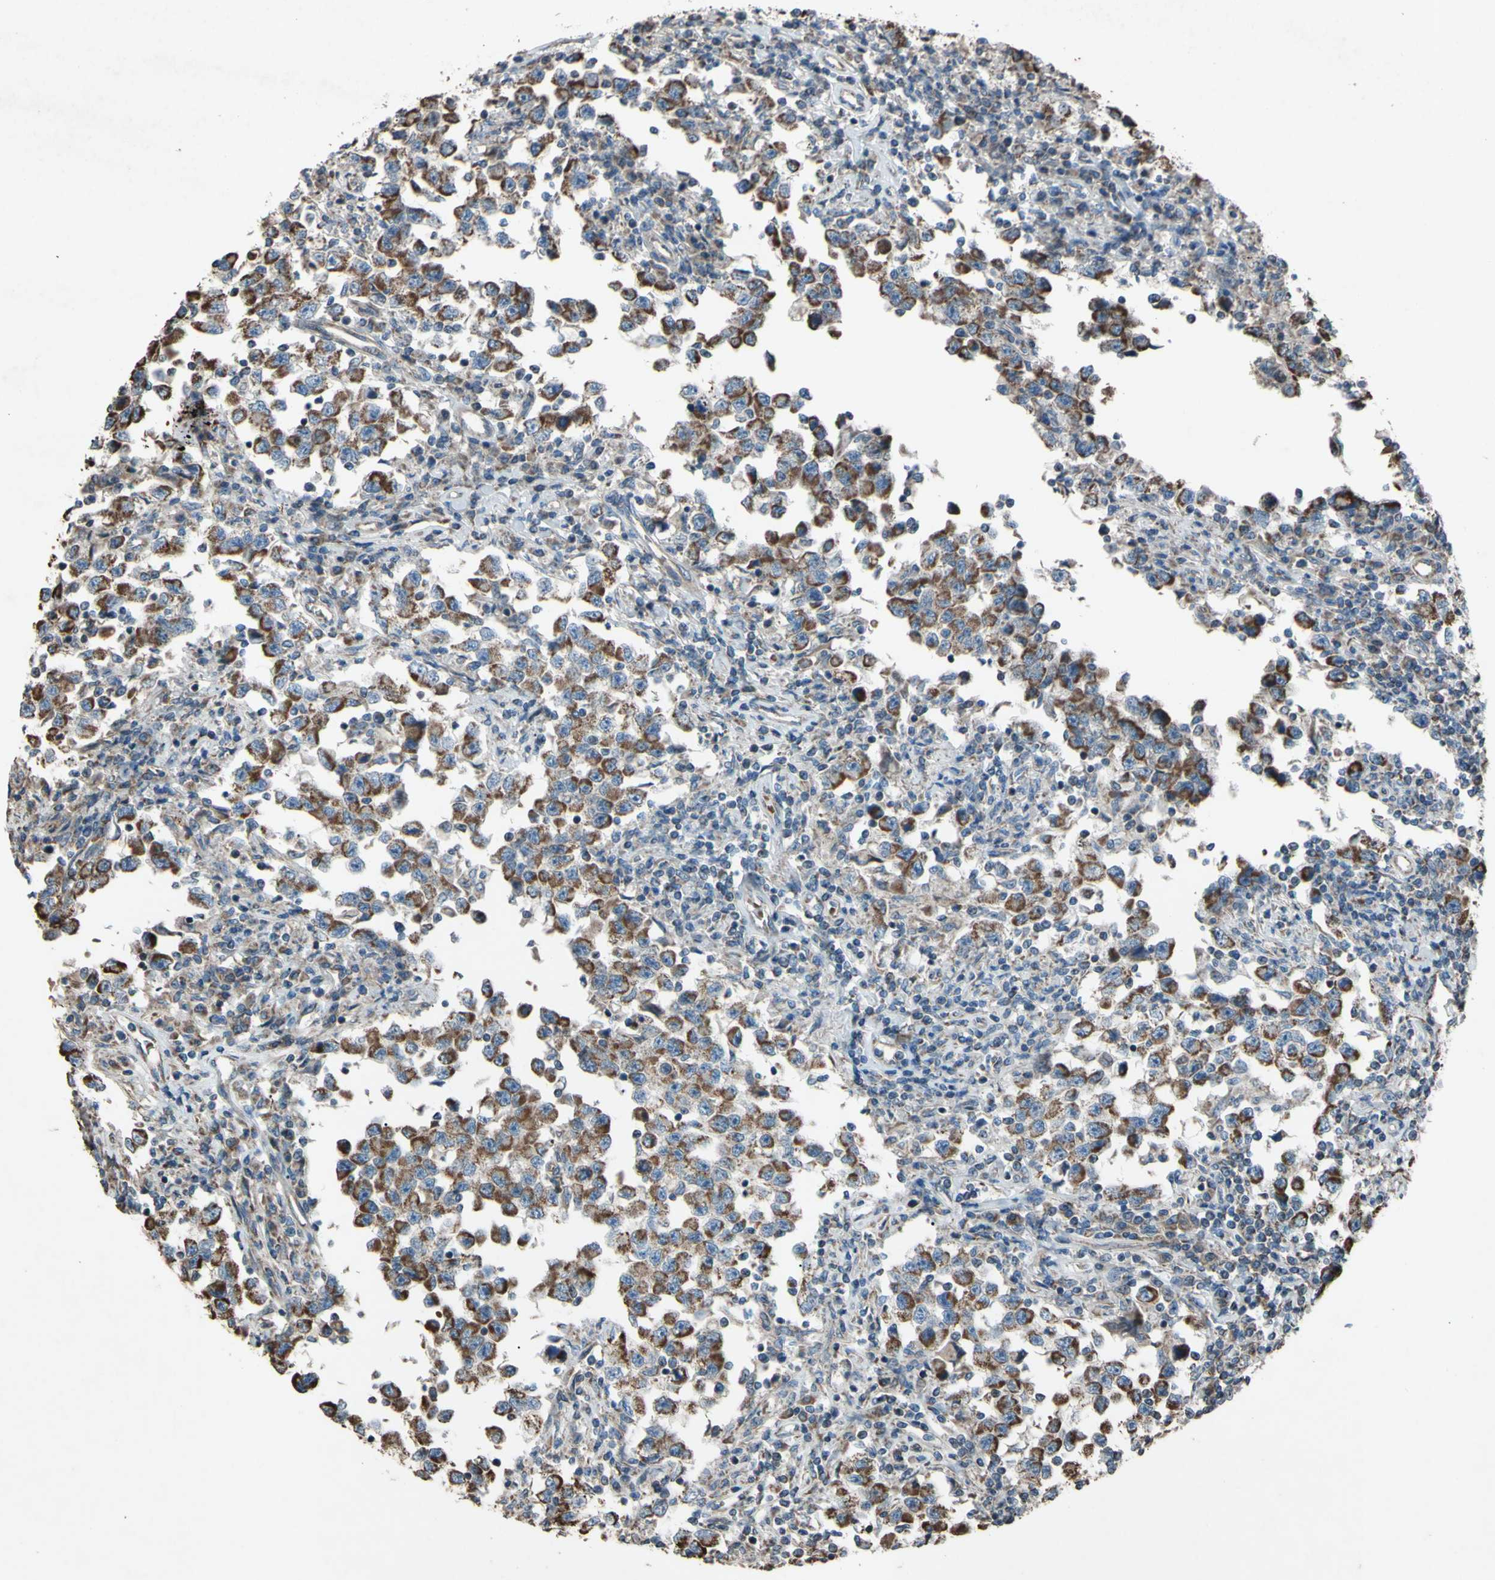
{"staining": {"intensity": "moderate", "quantity": ">75%", "location": "cytoplasmic/membranous"}, "tissue": "testis cancer", "cell_type": "Tumor cells", "image_type": "cancer", "snomed": [{"axis": "morphology", "description": "Carcinoma, Embryonal, NOS"}, {"axis": "topography", "description": "Testis"}], "caption": "High-magnification brightfield microscopy of testis cancer stained with DAB (3,3'-diaminobenzidine) (brown) and counterstained with hematoxylin (blue). tumor cells exhibit moderate cytoplasmic/membranous staining is present in approximately>75% of cells.", "gene": "ACOT8", "patient": {"sex": "male", "age": 21}}